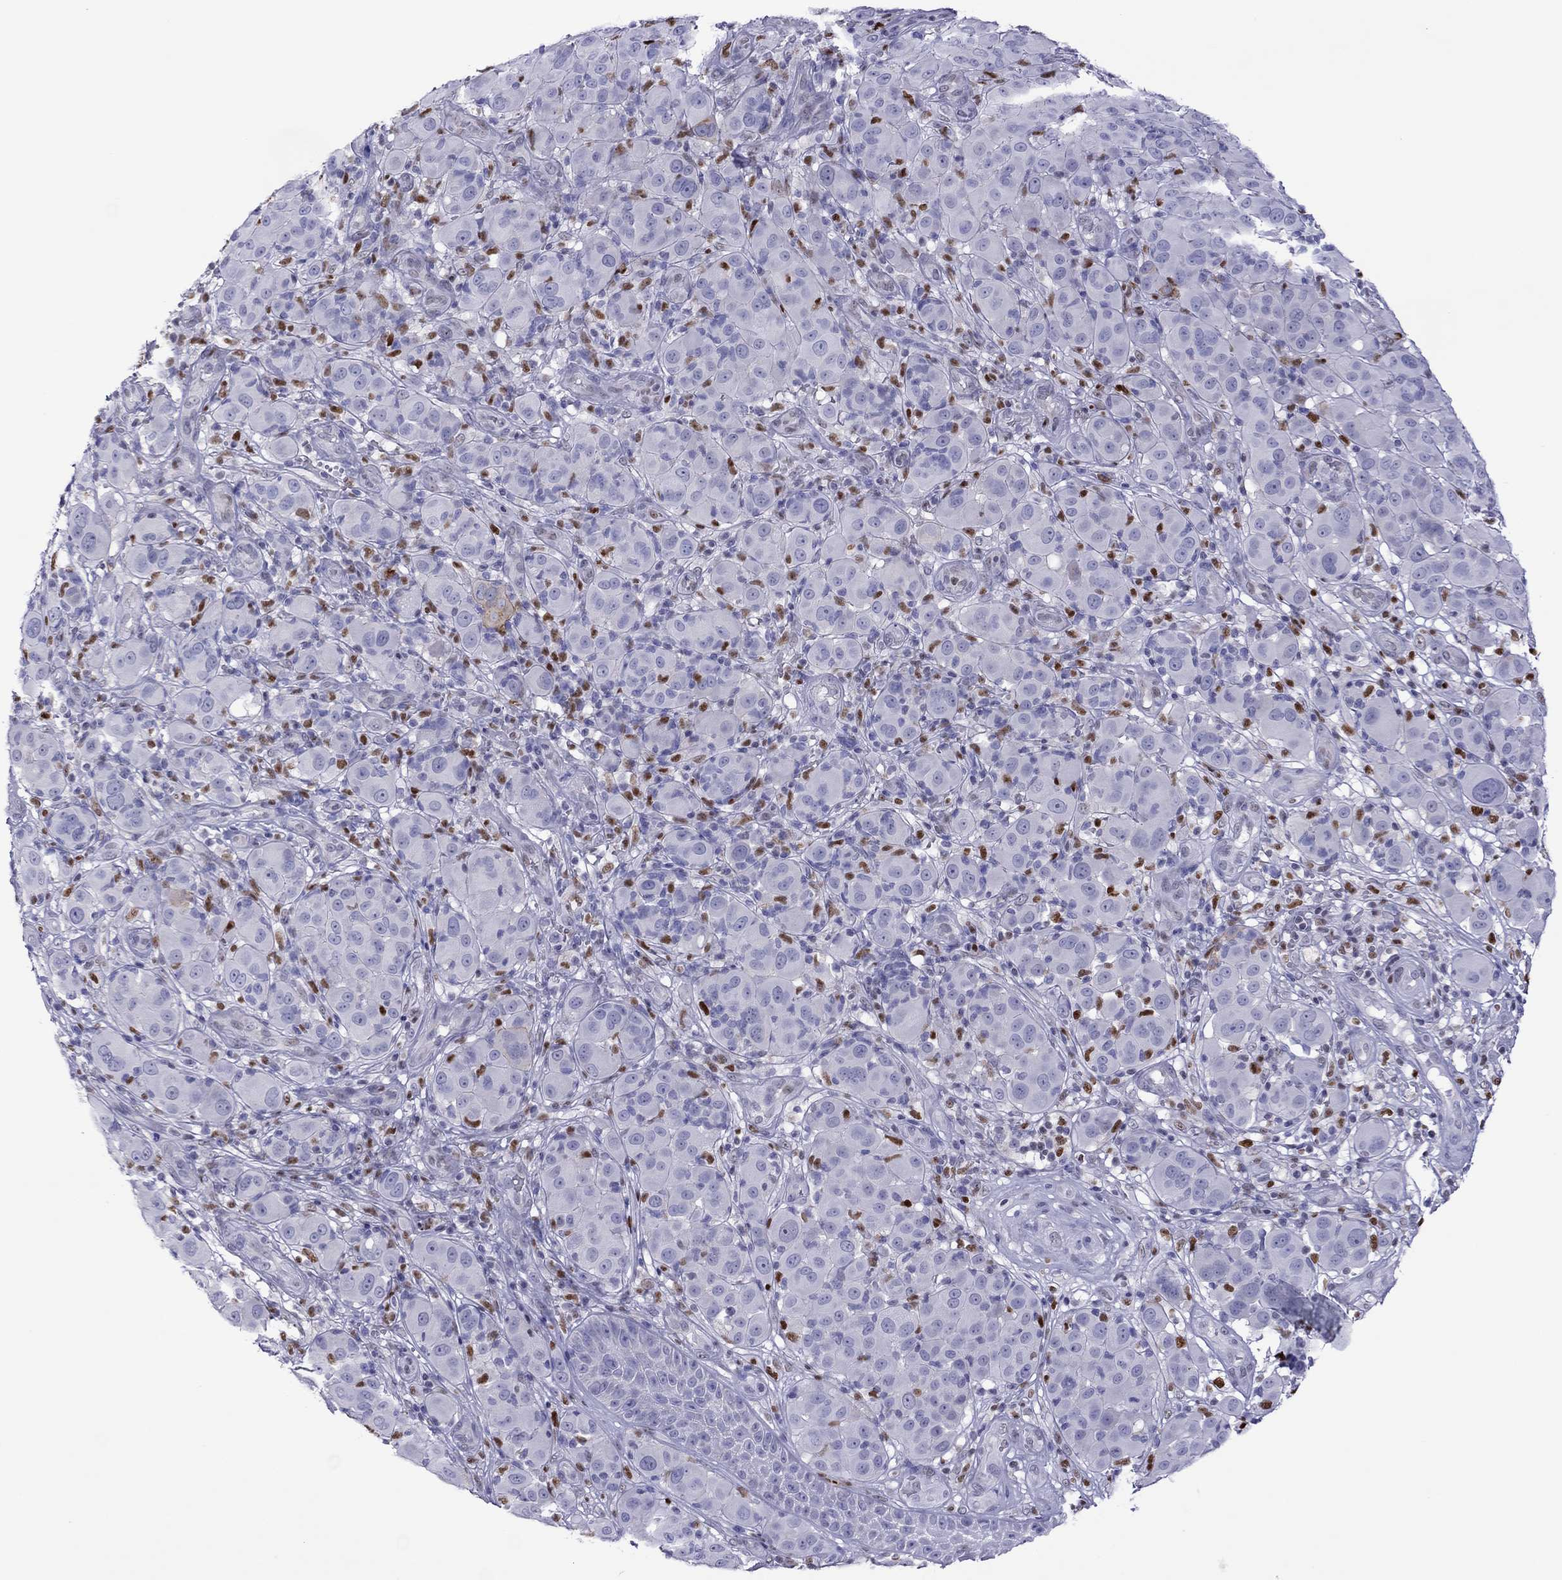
{"staining": {"intensity": "negative", "quantity": "none", "location": "none"}, "tissue": "melanoma", "cell_type": "Tumor cells", "image_type": "cancer", "snomed": [{"axis": "morphology", "description": "Malignant melanoma, NOS"}, {"axis": "topography", "description": "Skin"}], "caption": "Tumor cells are negative for protein expression in human malignant melanoma. Nuclei are stained in blue.", "gene": "MPZ", "patient": {"sex": "female", "age": 87}}